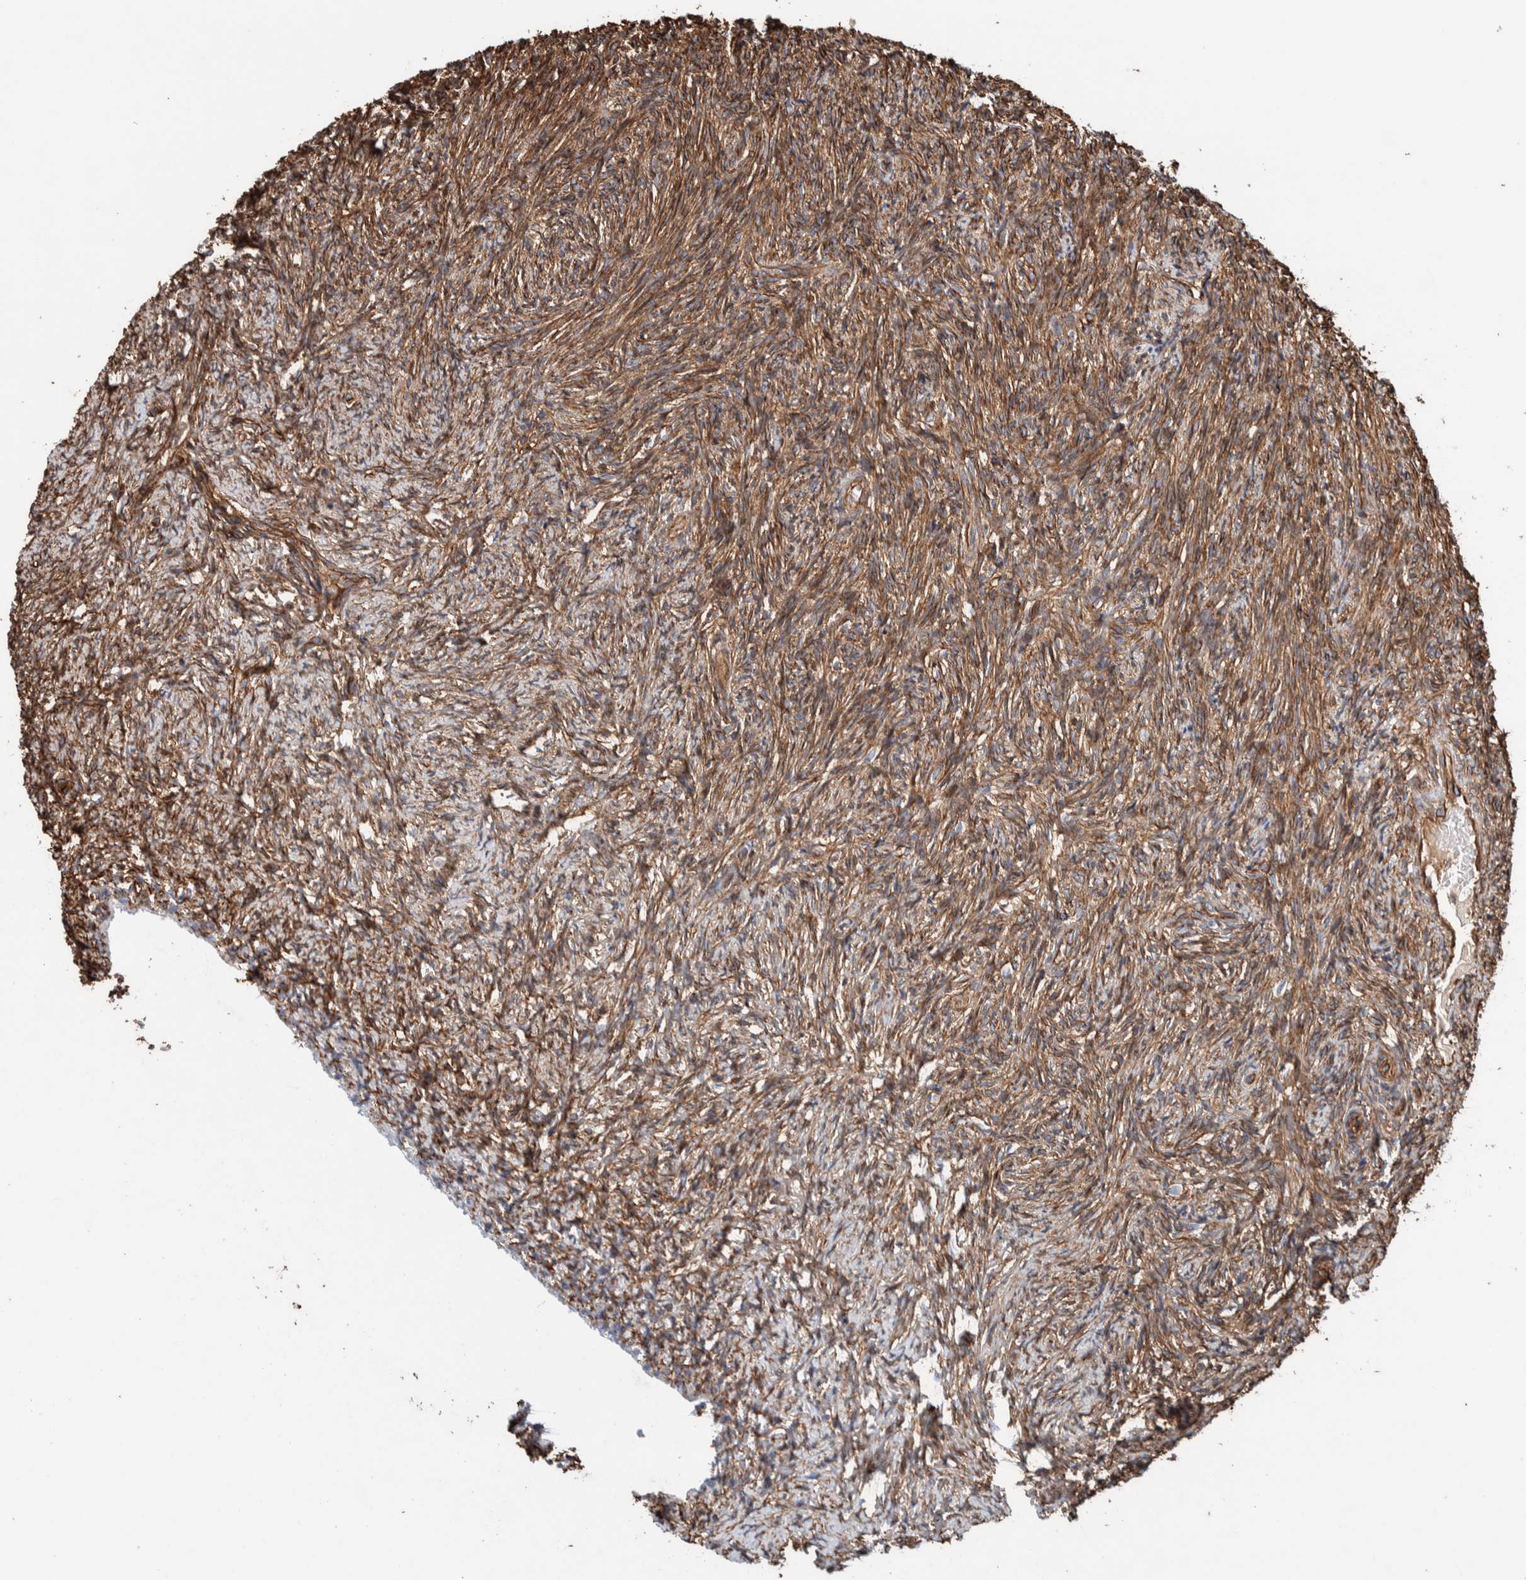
{"staining": {"intensity": "moderate", "quantity": ">75%", "location": "cytoplasmic/membranous"}, "tissue": "ovary", "cell_type": "Follicle cells", "image_type": "normal", "snomed": [{"axis": "morphology", "description": "Normal tissue, NOS"}, {"axis": "topography", "description": "Ovary"}], "caption": "Immunohistochemistry (IHC) image of unremarkable ovary stained for a protein (brown), which displays medium levels of moderate cytoplasmic/membranous expression in about >75% of follicle cells.", "gene": "PKD1L1", "patient": {"sex": "female", "age": 41}}